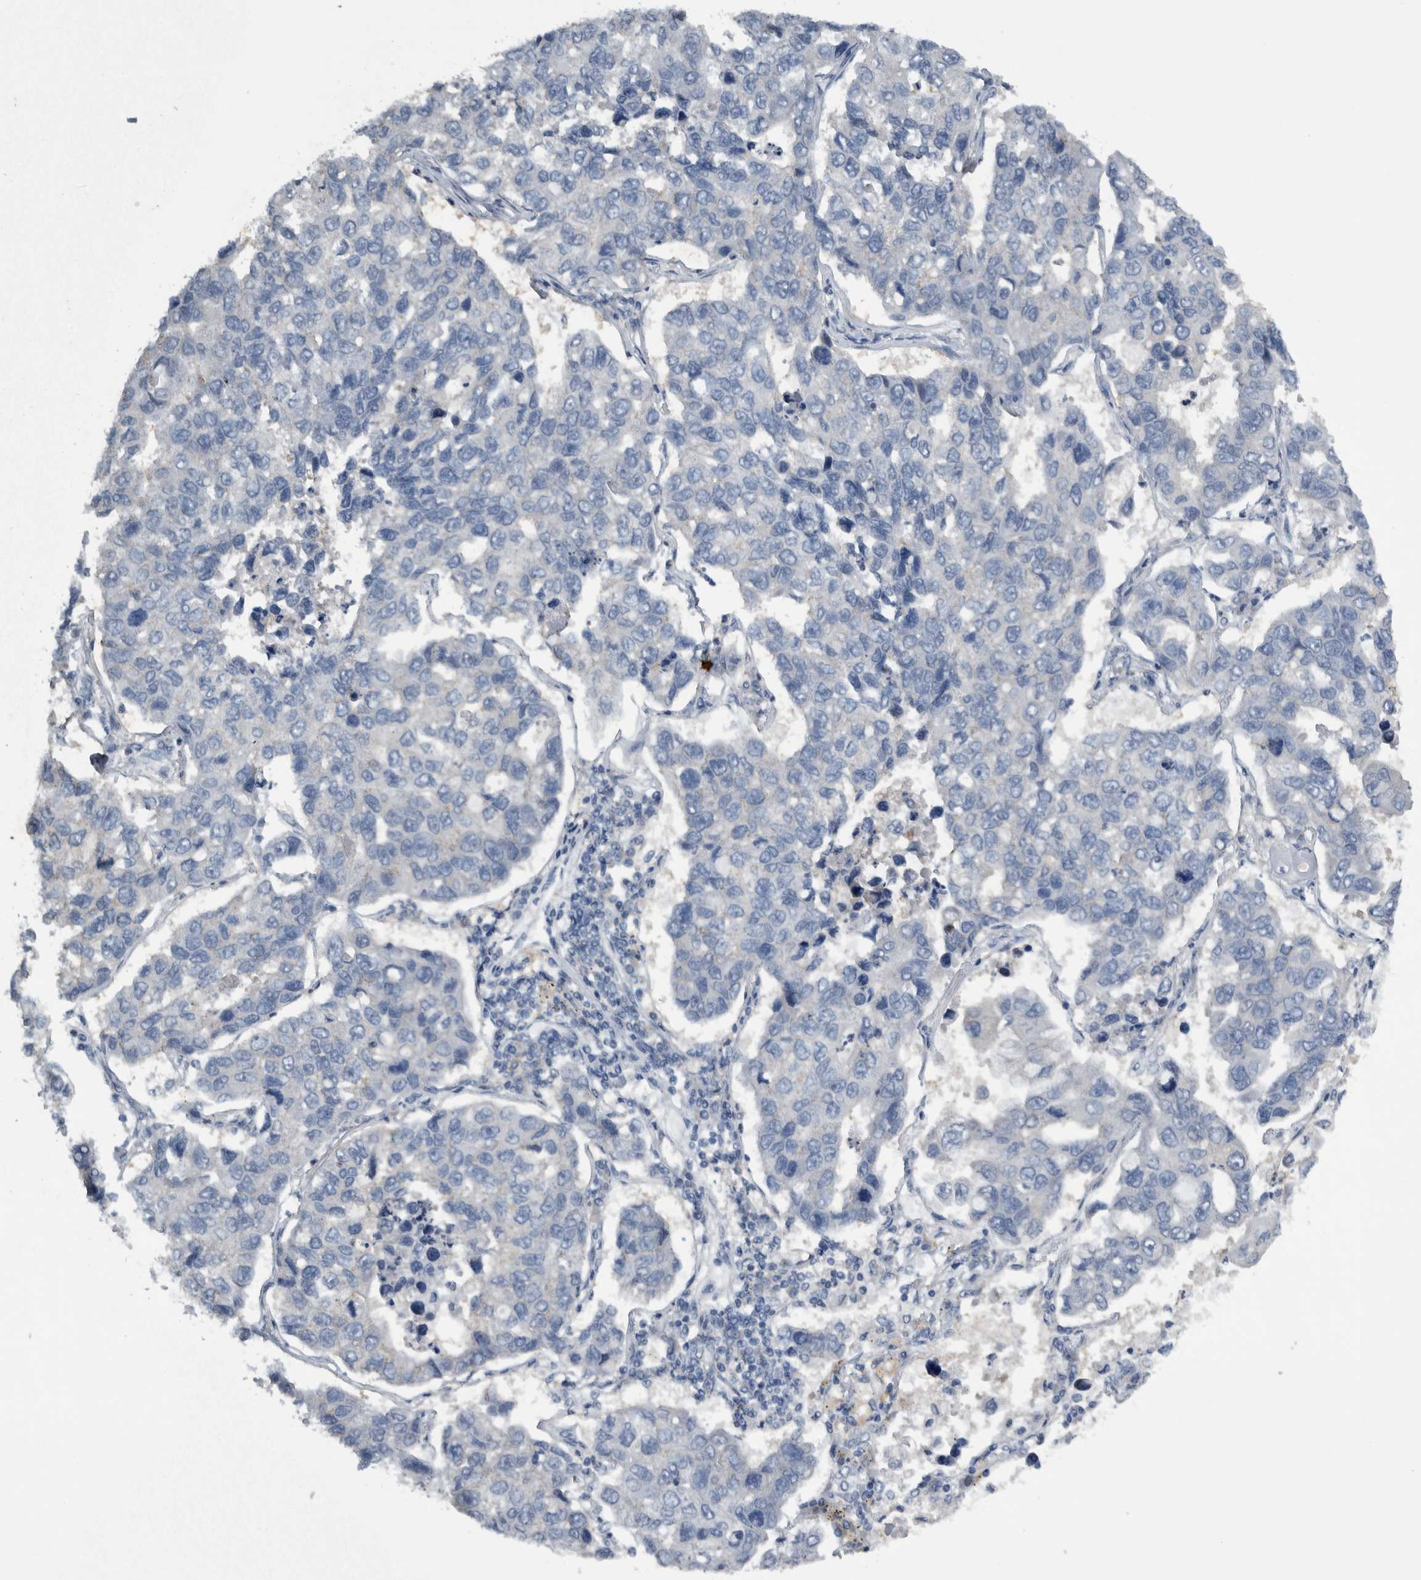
{"staining": {"intensity": "negative", "quantity": "none", "location": "none"}, "tissue": "lung cancer", "cell_type": "Tumor cells", "image_type": "cancer", "snomed": [{"axis": "morphology", "description": "Adenocarcinoma, NOS"}, {"axis": "topography", "description": "Lung"}], "caption": "Tumor cells are negative for protein expression in human lung cancer. (Stains: DAB (3,3'-diaminobenzidine) IHC with hematoxylin counter stain, Microscopy: brightfield microscopy at high magnification).", "gene": "NT5C2", "patient": {"sex": "male", "age": 64}}